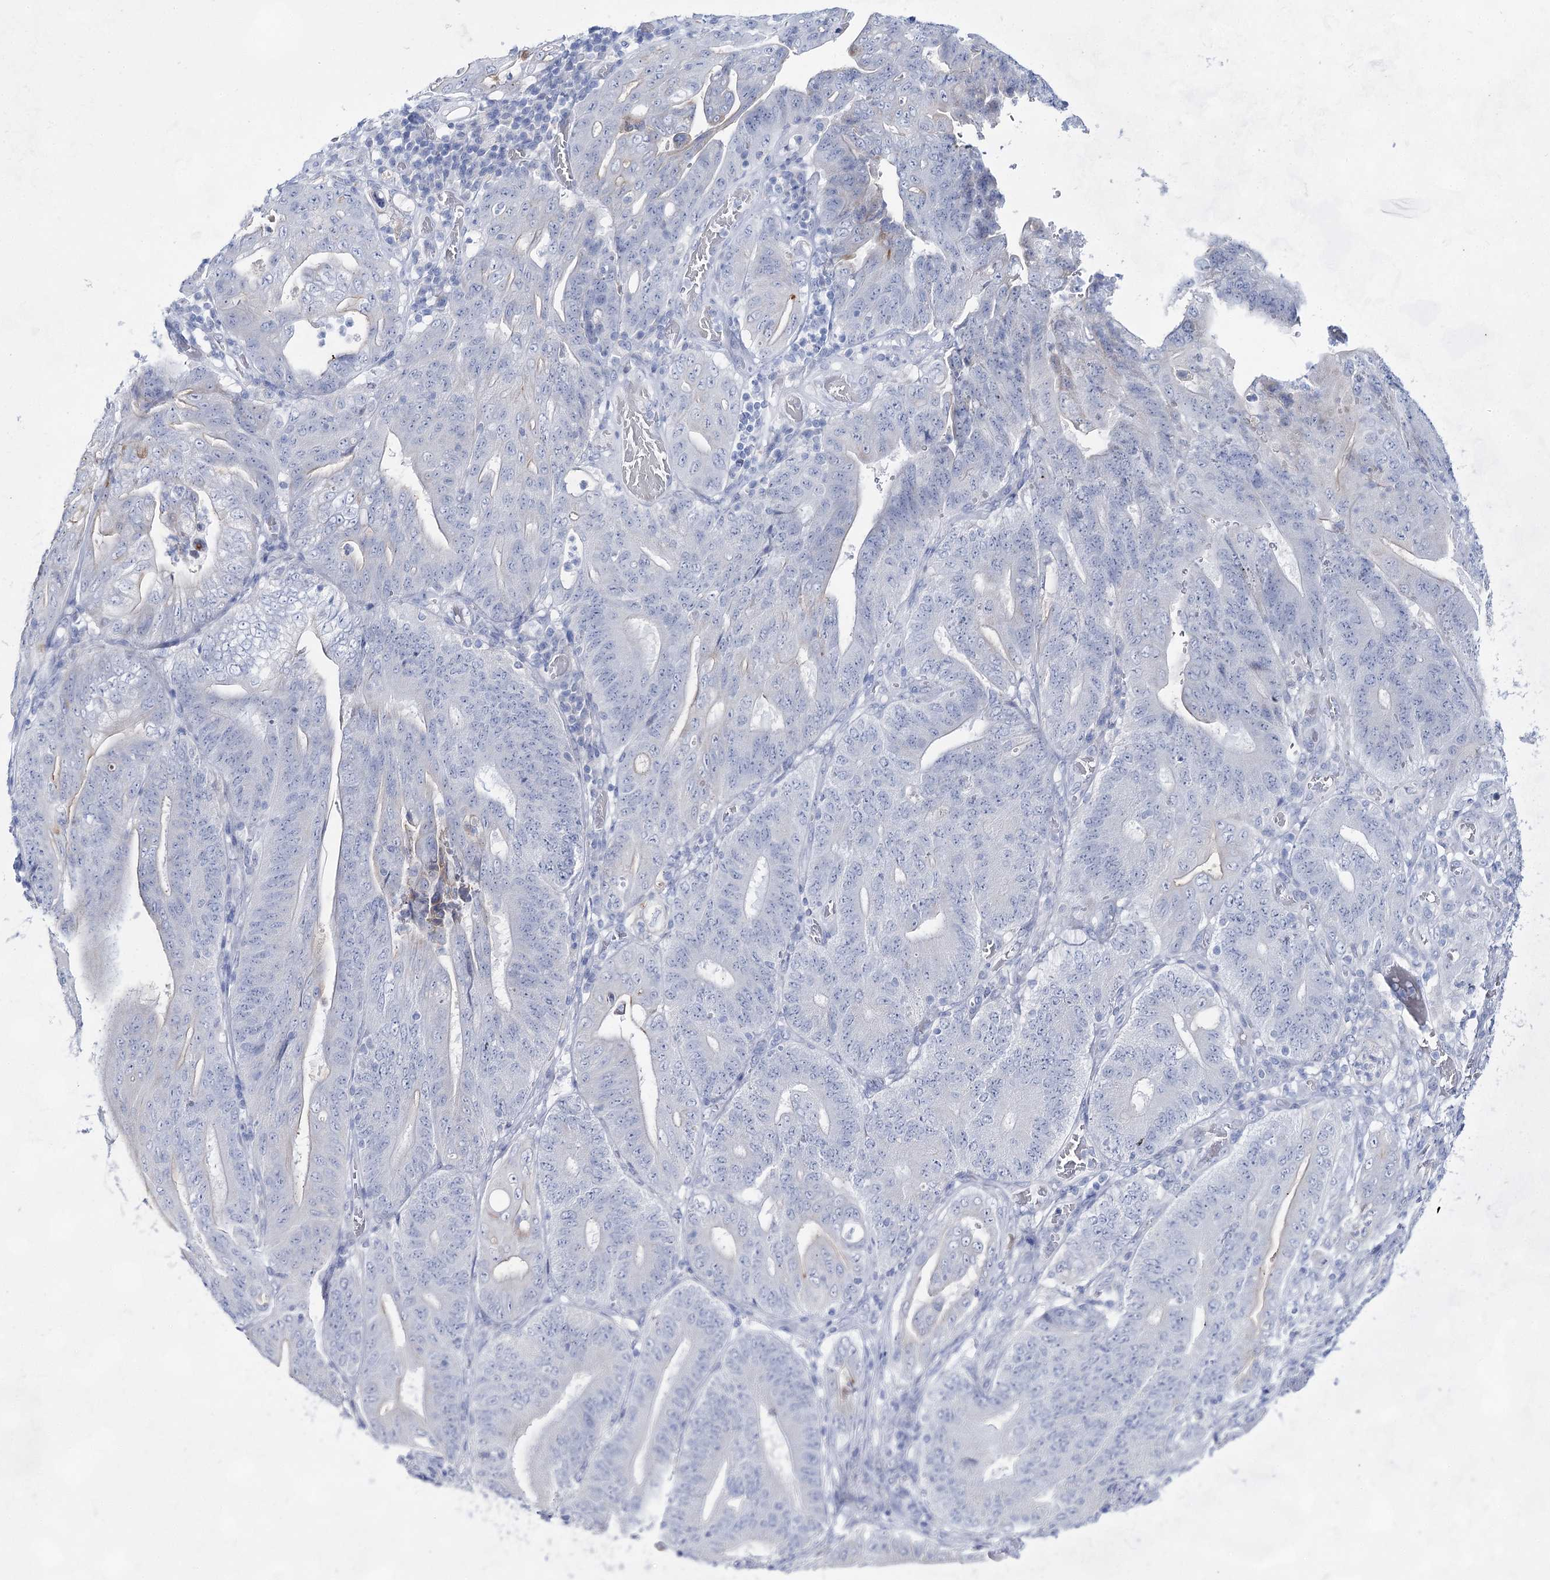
{"staining": {"intensity": "negative", "quantity": "none", "location": "none"}, "tissue": "stomach cancer", "cell_type": "Tumor cells", "image_type": "cancer", "snomed": [{"axis": "morphology", "description": "Adenocarcinoma, NOS"}, {"axis": "topography", "description": "Stomach"}], "caption": "Stomach cancer (adenocarcinoma) stained for a protein using IHC shows no expression tumor cells.", "gene": "BPHL", "patient": {"sex": "female", "age": 73}}